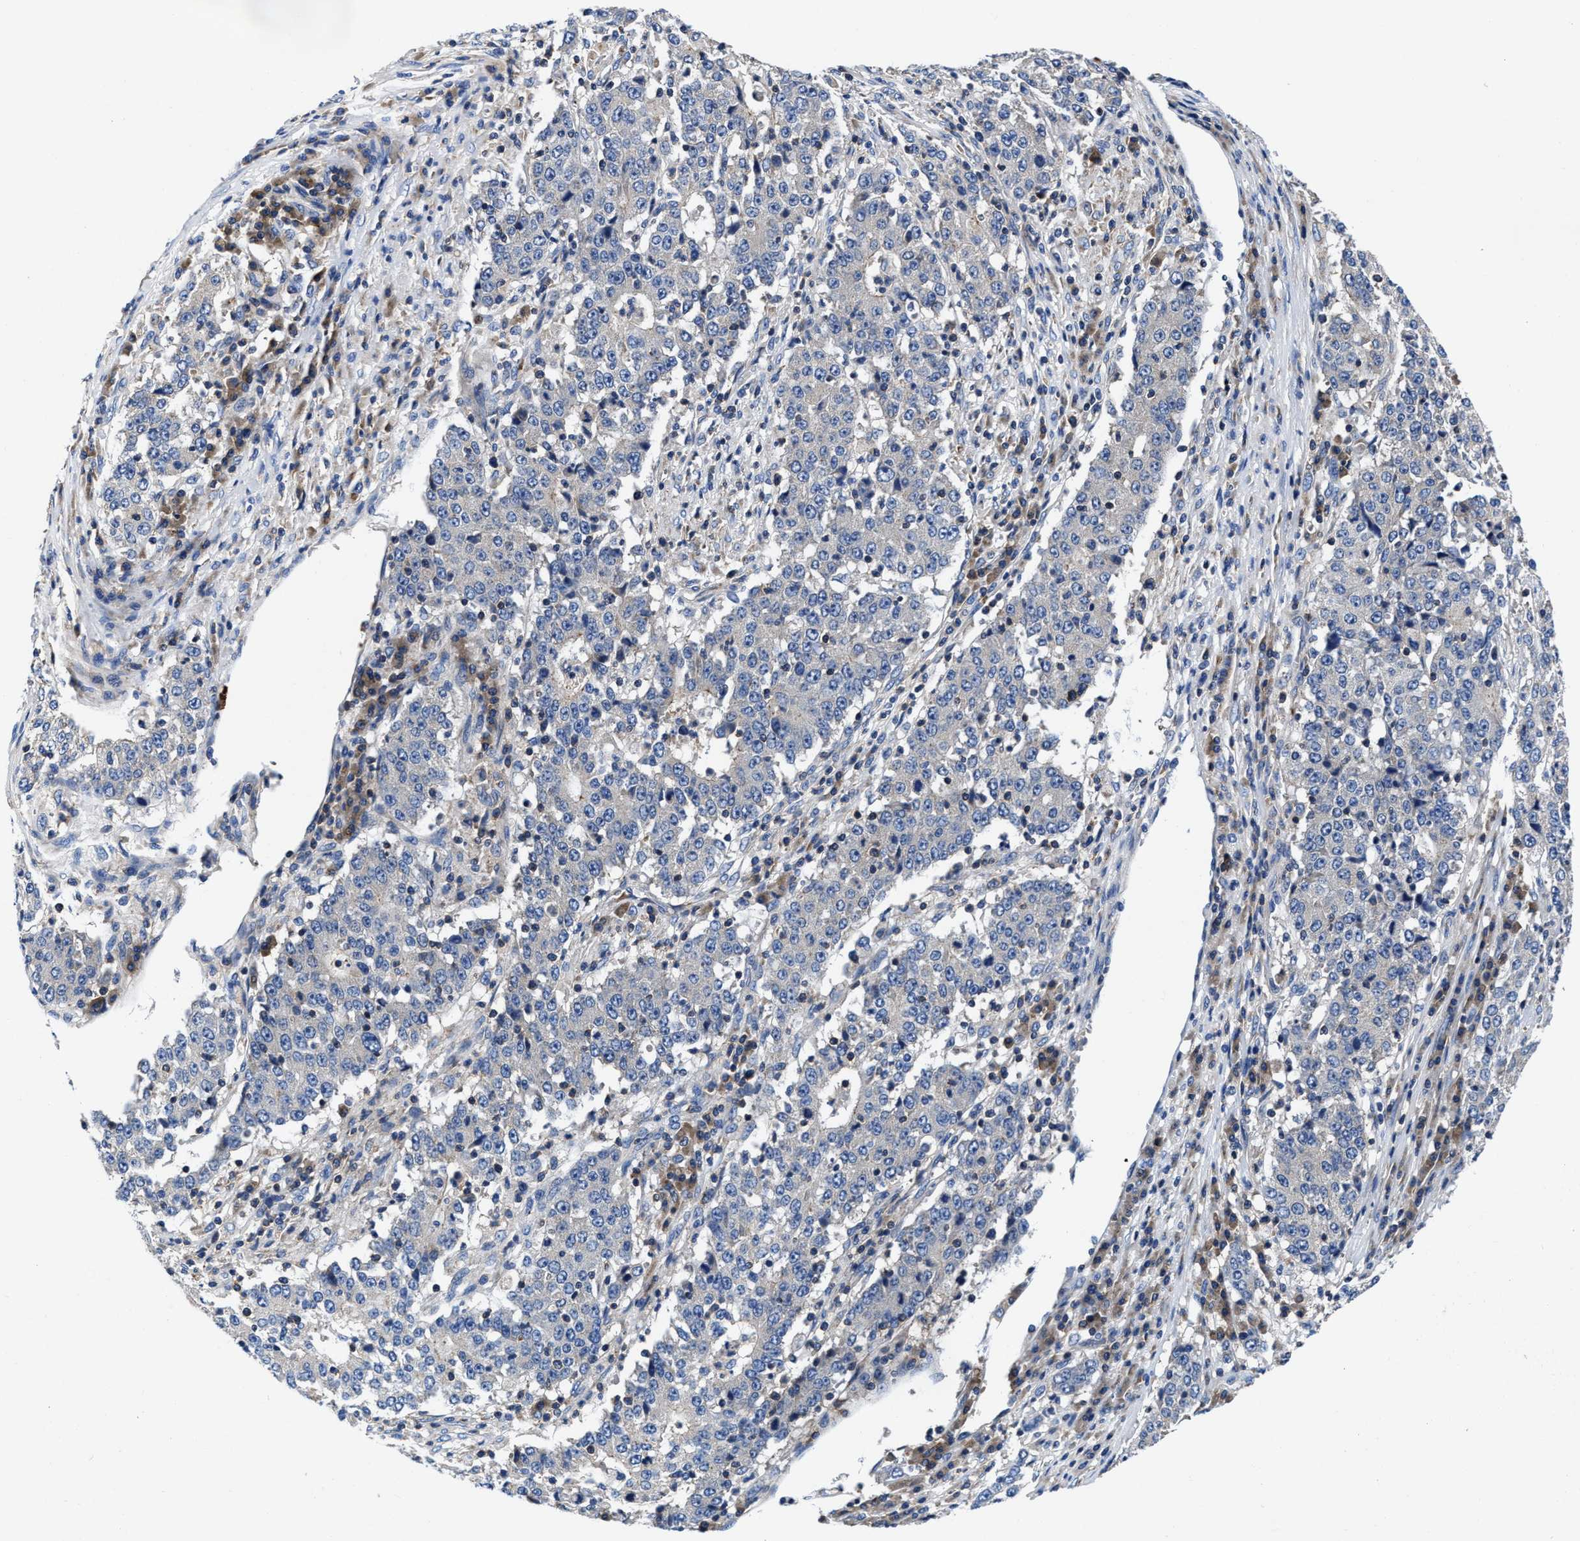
{"staining": {"intensity": "negative", "quantity": "none", "location": "none"}, "tissue": "stomach cancer", "cell_type": "Tumor cells", "image_type": "cancer", "snomed": [{"axis": "morphology", "description": "Adenocarcinoma, NOS"}, {"axis": "topography", "description": "Stomach"}], "caption": "A high-resolution image shows IHC staining of adenocarcinoma (stomach), which displays no significant expression in tumor cells. (Brightfield microscopy of DAB (3,3'-diaminobenzidine) IHC at high magnification).", "gene": "PHLPP1", "patient": {"sex": "male", "age": 59}}